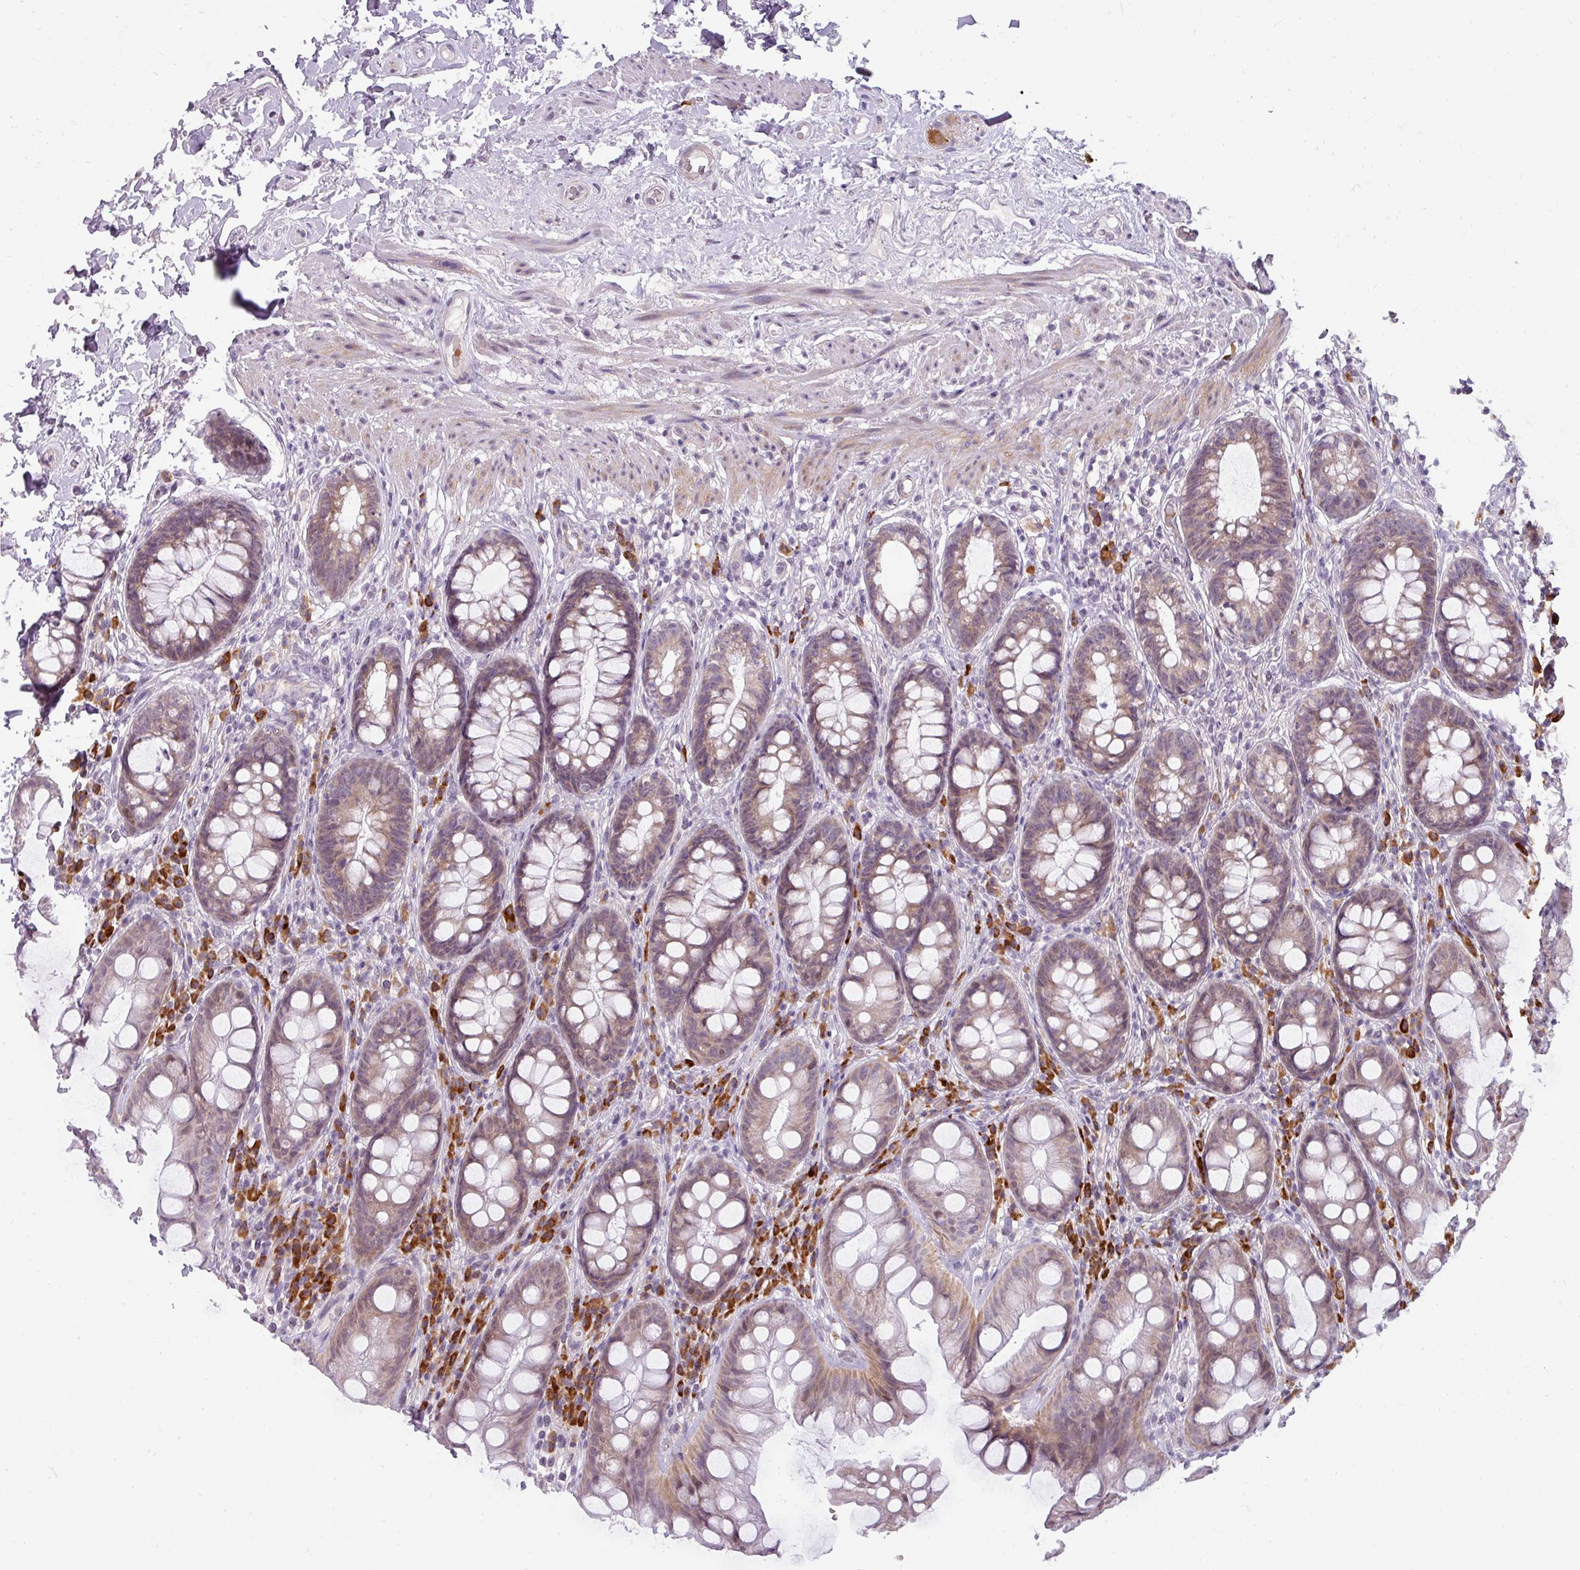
{"staining": {"intensity": "weak", "quantity": ">75%", "location": "cytoplasmic/membranous"}, "tissue": "rectum", "cell_type": "Glandular cells", "image_type": "normal", "snomed": [{"axis": "morphology", "description": "Normal tissue, NOS"}, {"axis": "topography", "description": "Rectum"}], "caption": "An image of human rectum stained for a protein shows weak cytoplasmic/membranous brown staining in glandular cells. The staining was performed using DAB (3,3'-diaminobenzidine) to visualize the protein expression in brown, while the nuclei were stained in blue with hematoxylin (Magnification: 20x).", "gene": "C2orf68", "patient": {"sex": "male", "age": 74}}